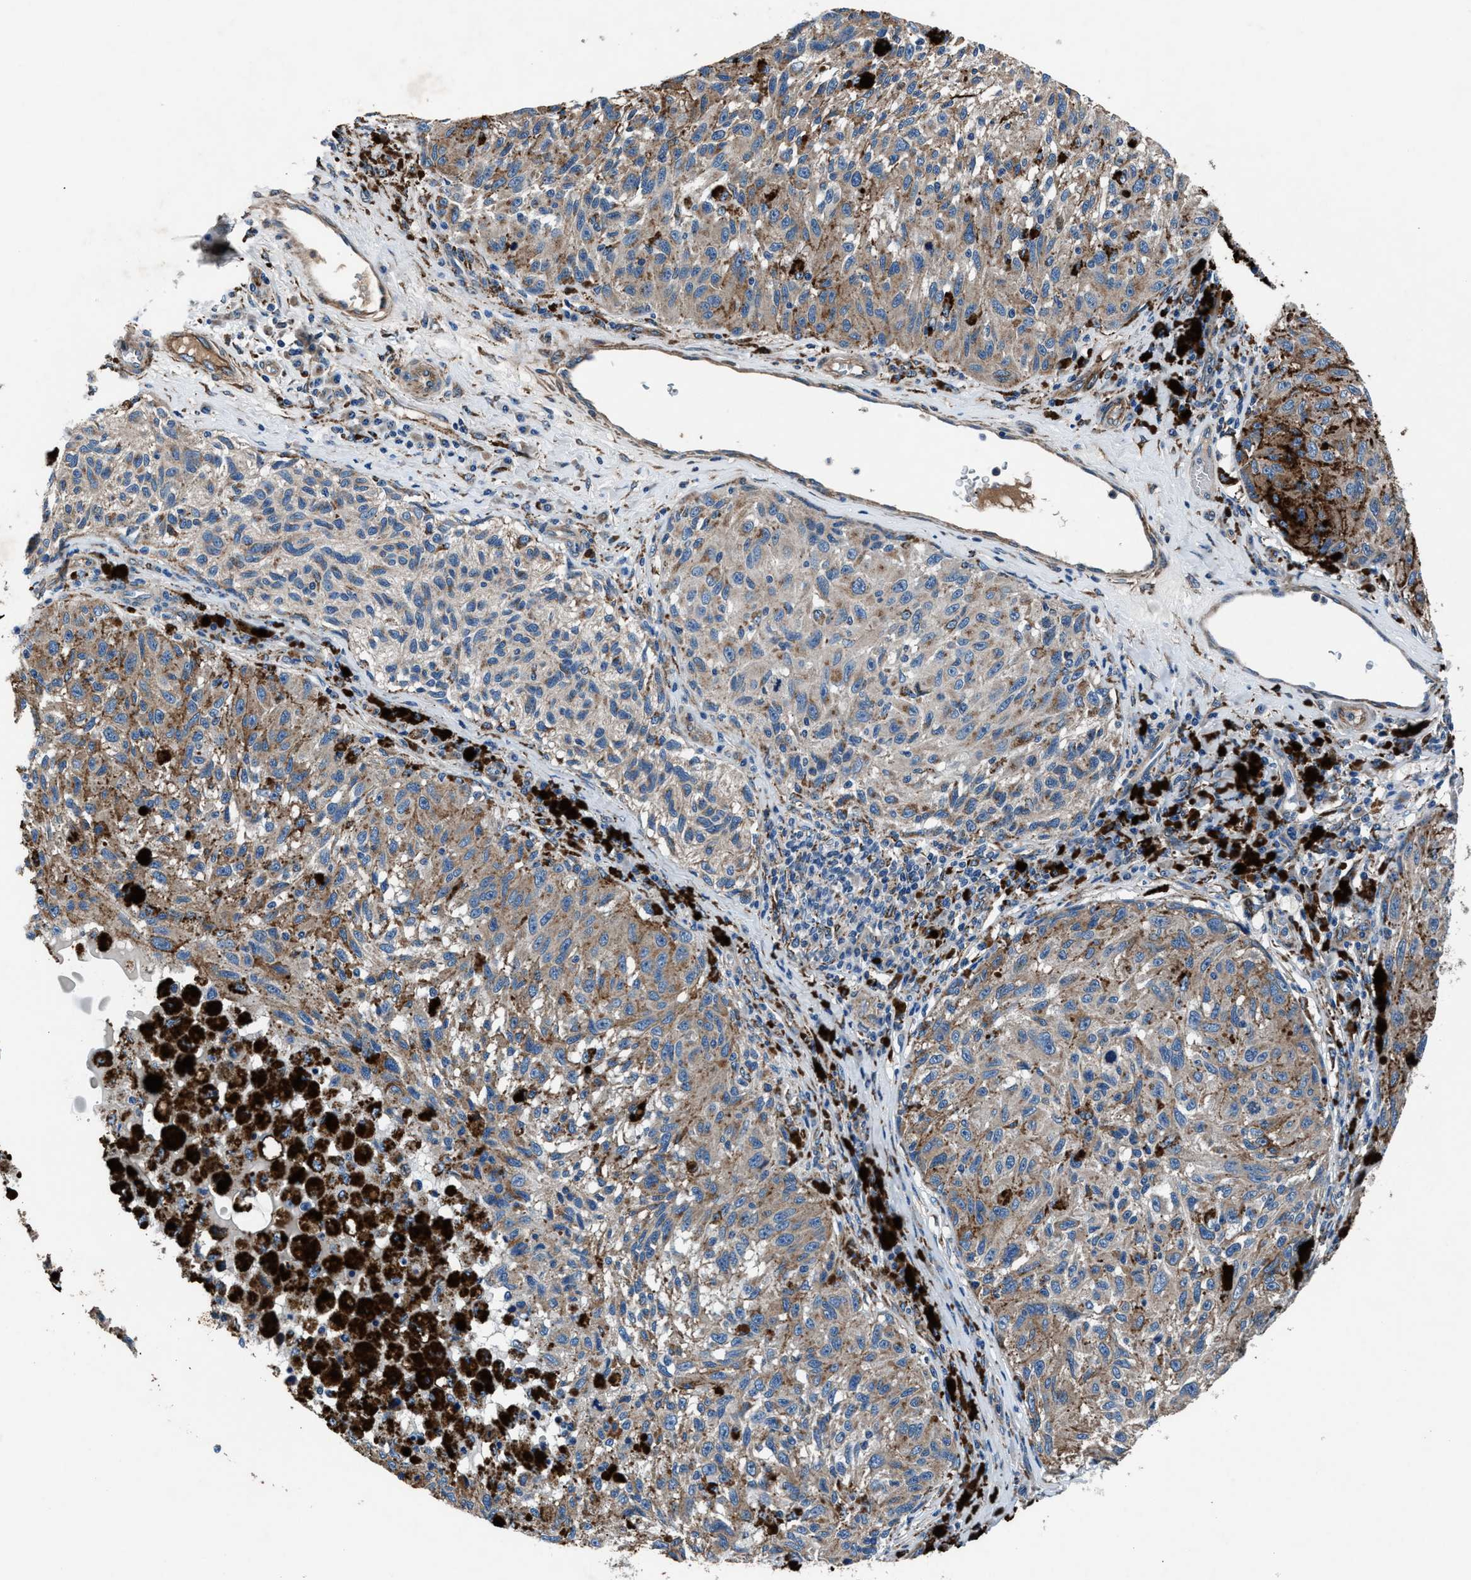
{"staining": {"intensity": "weak", "quantity": ">75%", "location": "cytoplasmic/membranous"}, "tissue": "melanoma", "cell_type": "Tumor cells", "image_type": "cancer", "snomed": [{"axis": "morphology", "description": "Malignant melanoma, NOS"}, {"axis": "topography", "description": "Skin"}], "caption": "A high-resolution photomicrograph shows immunohistochemistry staining of melanoma, which demonstrates weak cytoplasmic/membranous expression in approximately >75% of tumor cells.", "gene": "PRTFDC1", "patient": {"sex": "female", "age": 73}}